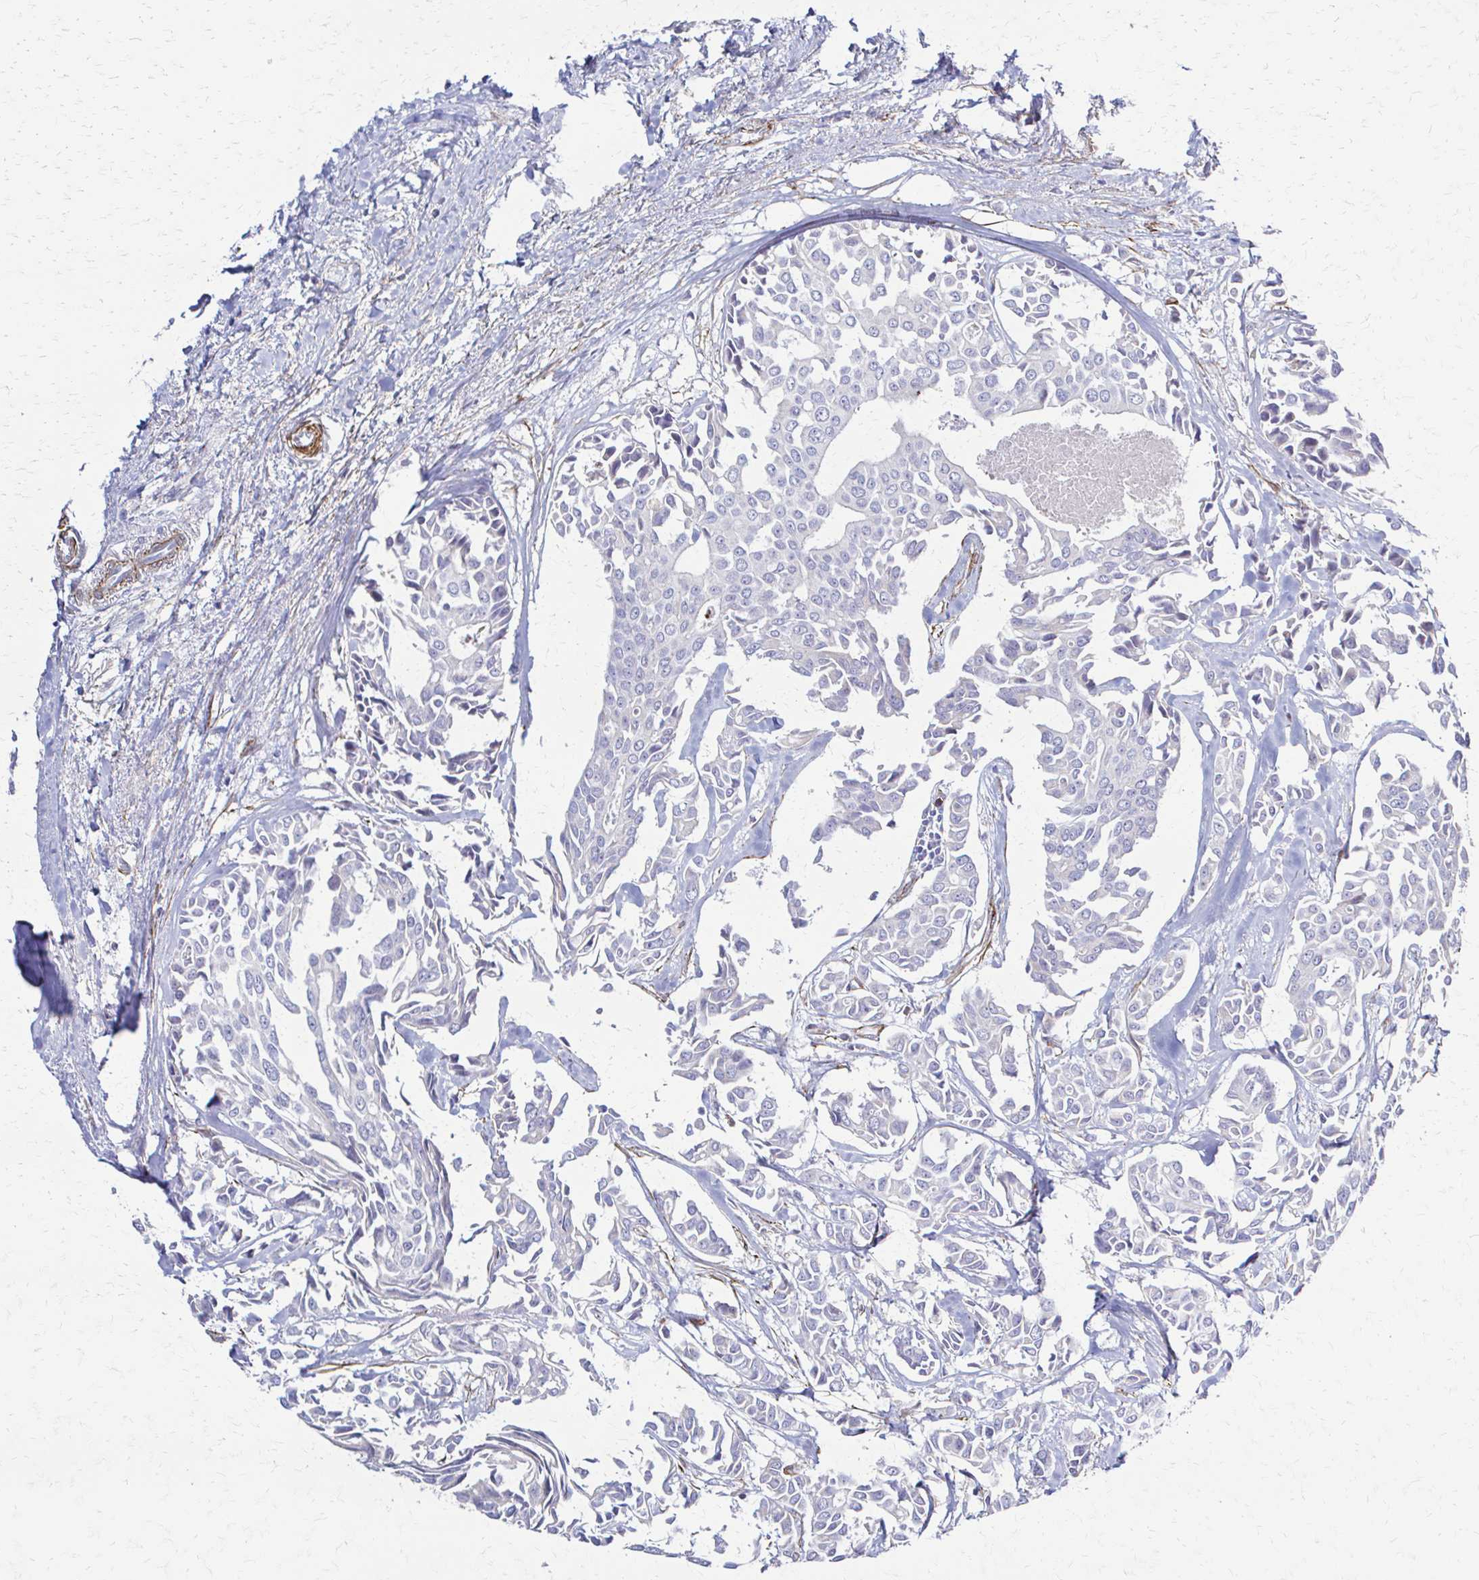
{"staining": {"intensity": "negative", "quantity": "none", "location": "none"}, "tissue": "breast cancer", "cell_type": "Tumor cells", "image_type": "cancer", "snomed": [{"axis": "morphology", "description": "Duct carcinoma"}, {"axis": "topography", "description": "Breast"}], "caption": "Immunohistochemical staining of human breast intraductal carcinoma demonstrates no significant staining in tumor cells. (DAB IHC visualized using brightfield microscopy, high magnification).", "gene": "TIMMDC1", "patient": {"sex": "female", "age": 54}}